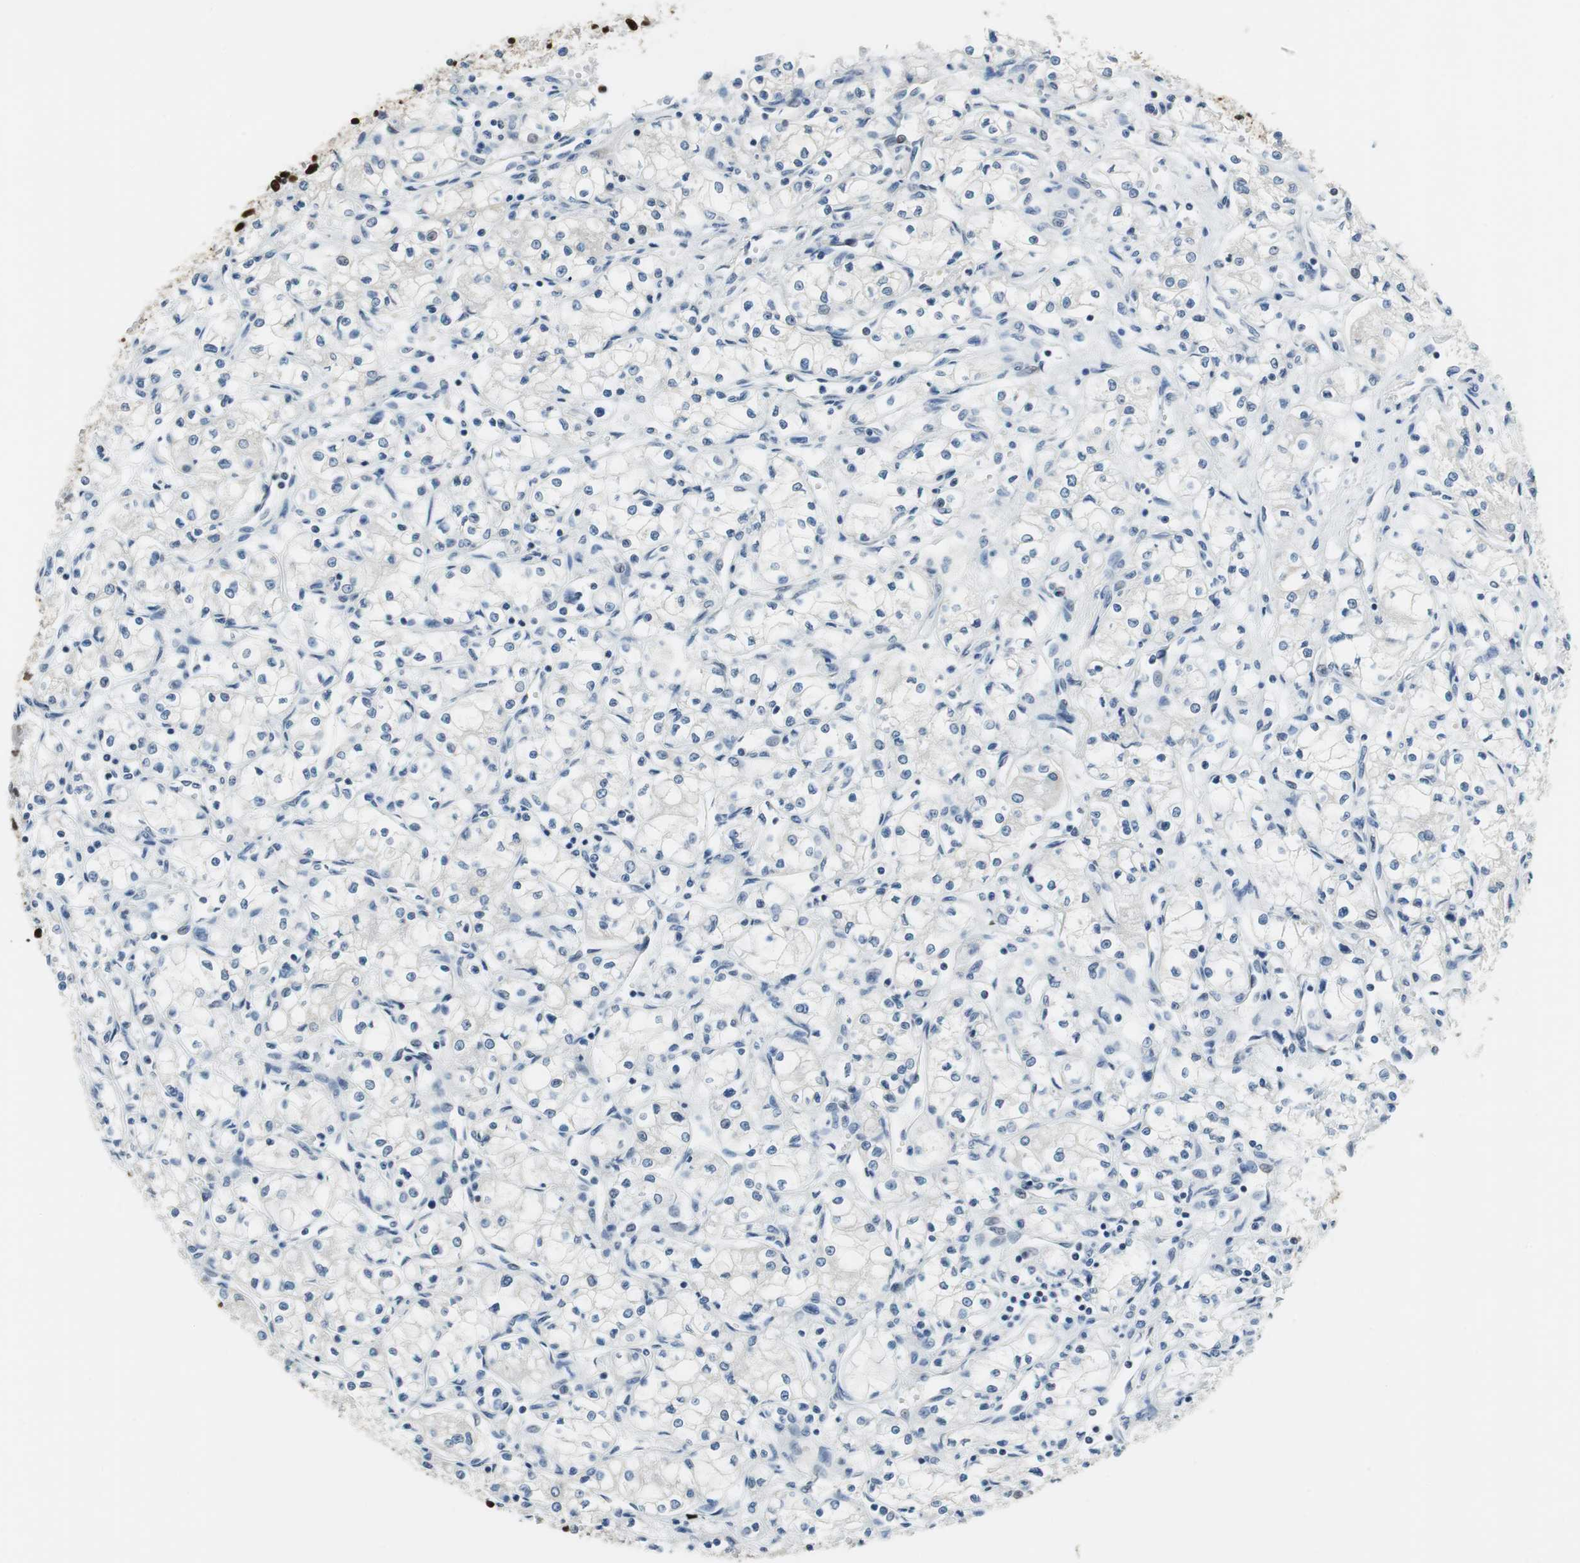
{"staining": {"intensity": "negative", "quantity": "none", "location": "none"}, "tissue": "renal cancer", "cell_type": "Tumor cells", "image_type": "cancer", "snomed": [{"axis": "morphology", "description": "Normal tissue, NOS"}, {"axis": "morphology", "description": "Adenocarcinoma, NOS"}, {"axis": "topography", "description": "Kidney"}], "caption": "This is an immunohistochemistry image of renal adenocarcinoma. There is no expression in tumor cells.", "gene": "PRKDC", "patient": {"sex": "male", "age": 59}}